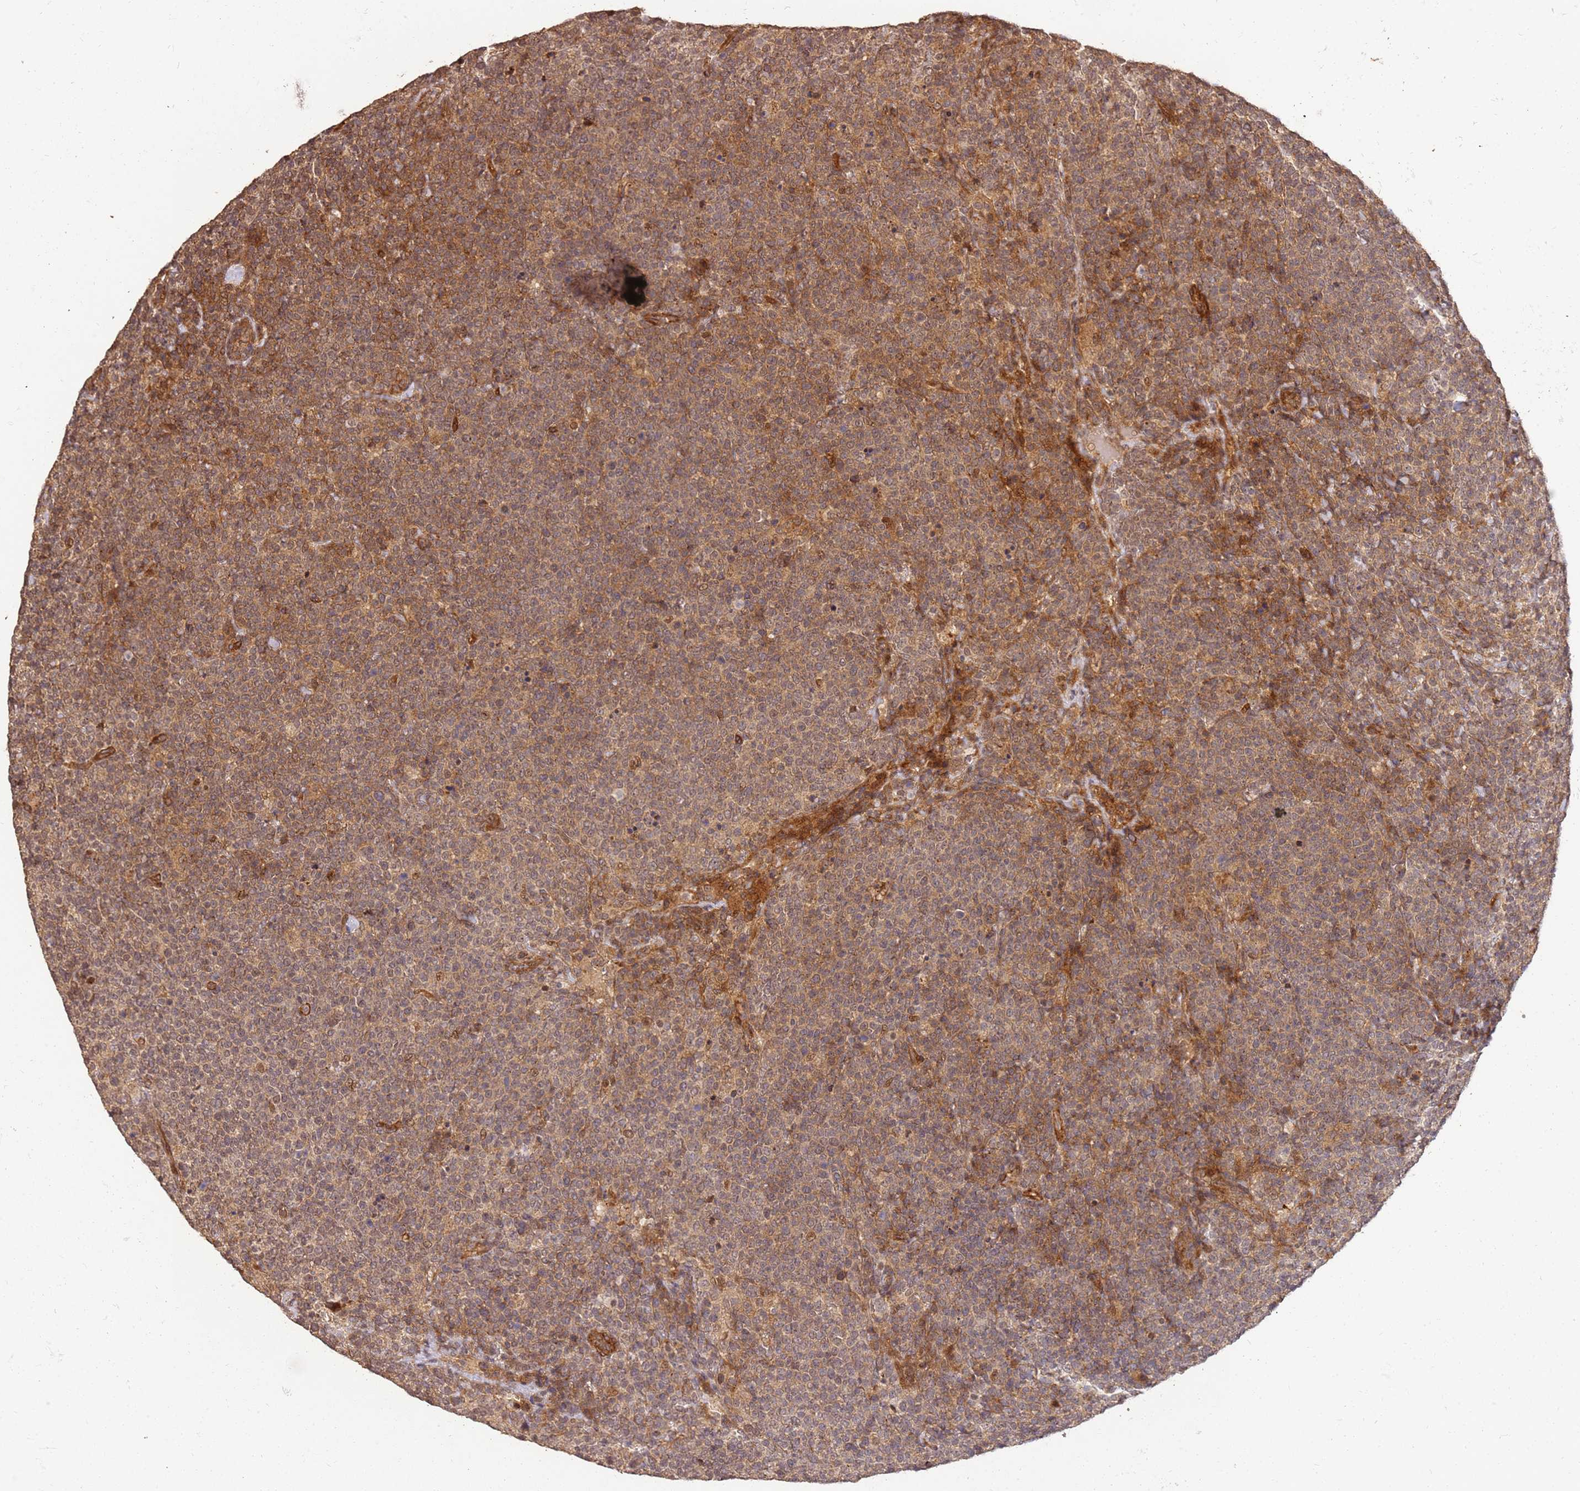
{"staining": {"intensity": "moderate", "quantity": ">75%", "location": "cytoplasmic/membranous"}, "tissue": "lymphoma", "cell_type": "Tumor cells", "image_type": "cancer", "snomed": [{"axis": "morphology", "description": "Malignant lymphoma, non-Hodgkin's type, High grade"}, {"axis": "topography", "description": "Lymph node"}], "caption": "A micrograph of malignant lymphoma, non-Hodgkin's type (high-grade) stained for a protein exhibits moderate cytoplasmic/membranous brown staining in tumor cells.", "gene": "ST18", "patient": {"sex": "male", "age": 61}}